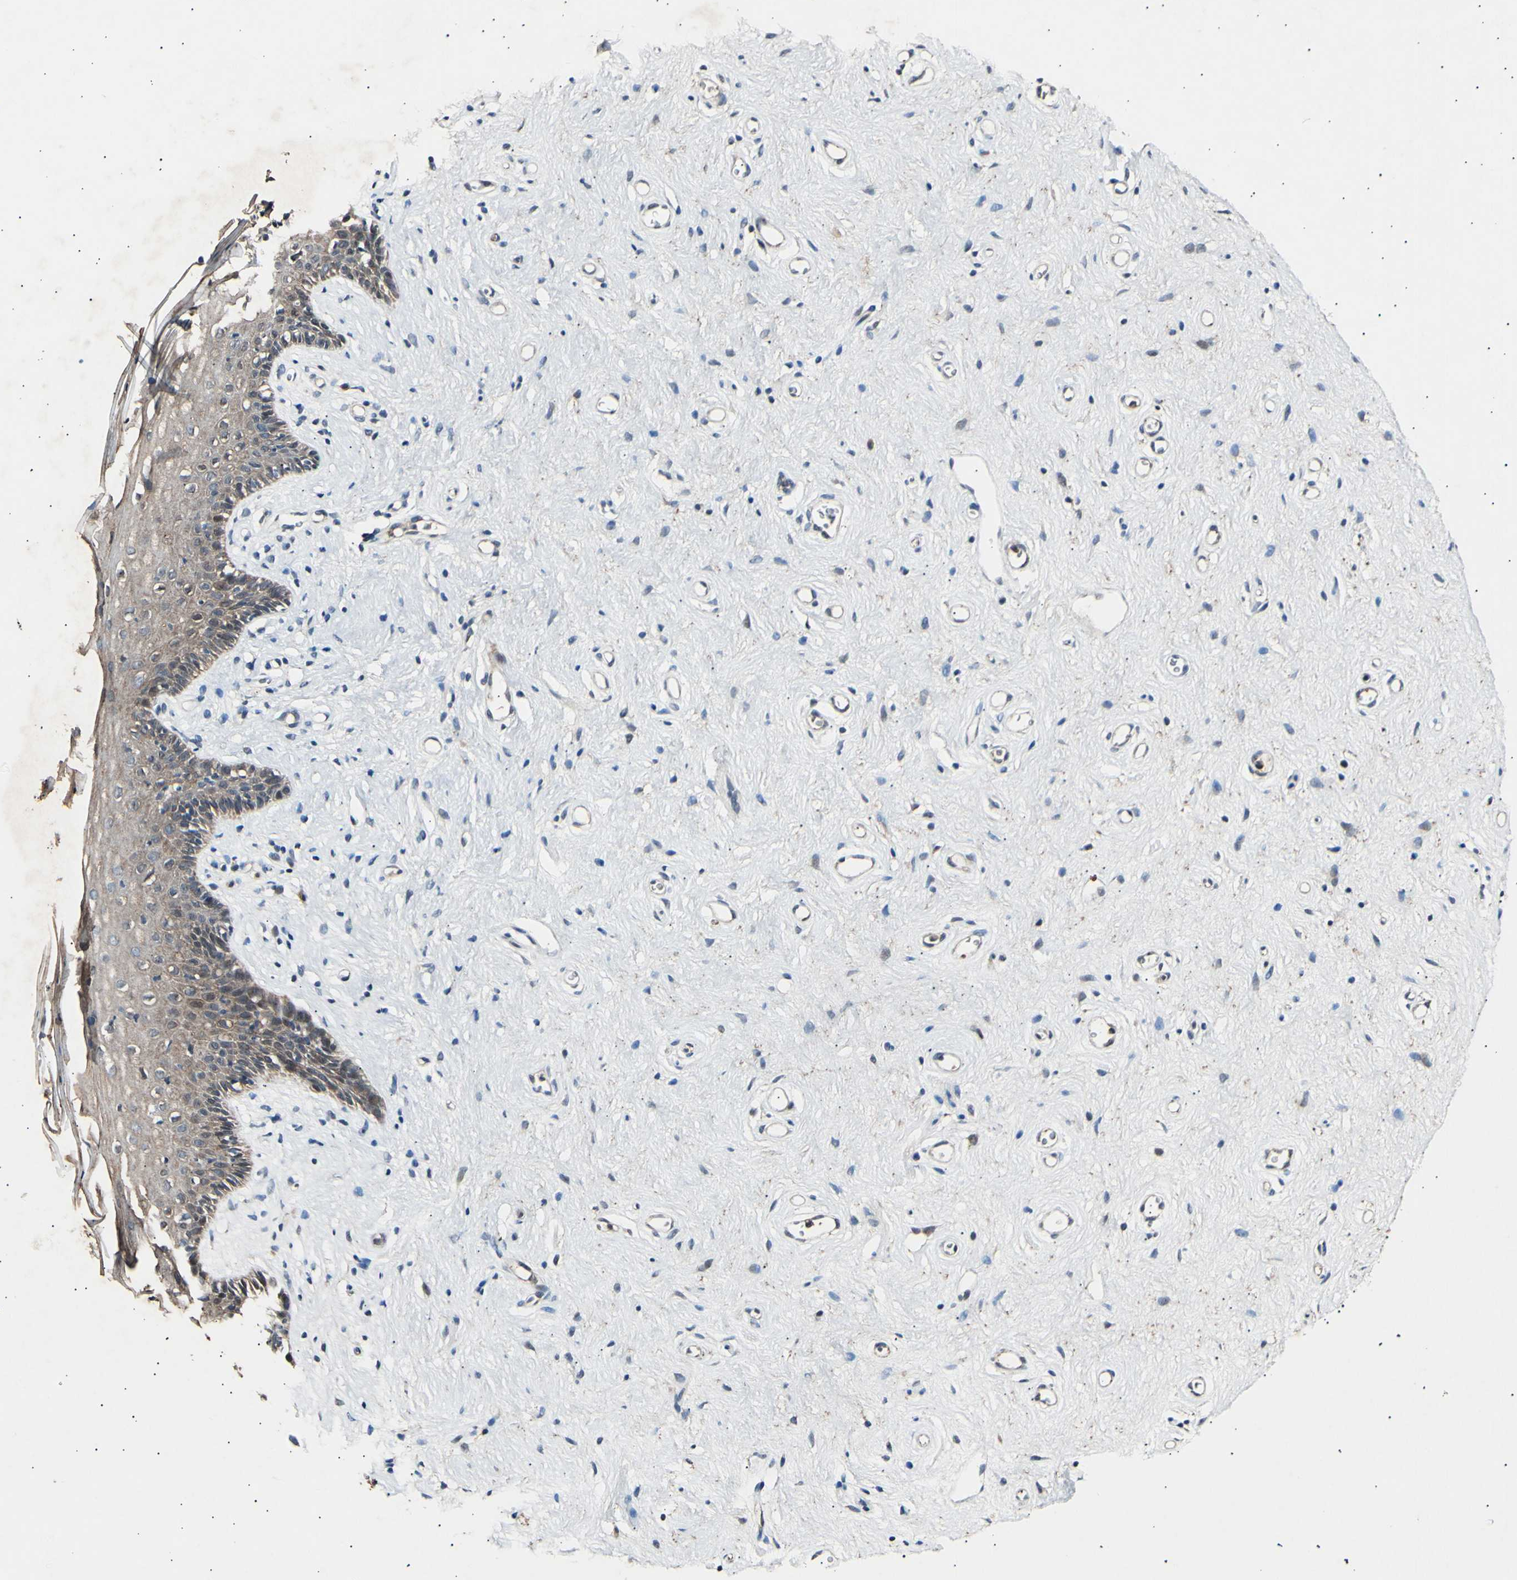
{"staining": {"intensity": "weak", "quantity": ">75%", "location": "cytoplasmic/membranous"}, "tissue": "vagina", "cell_type": "Squamous epithelial cells", "image_type": "normal", "snomed": [{"axis": "morphology", "description": "Normal tissue, NOS"}, {"axis": "topography", "description": "Vagina"}], "caption": "An immunohistochemistry (IHC) micrograph of benign tissue is shown. Protein staining in brown labels weak cytoplasmic/membranous positivity in vagina within squamous epithelial cells.", "gene": "ADCY3", "patient": {"sex": "female", "age": 44}}